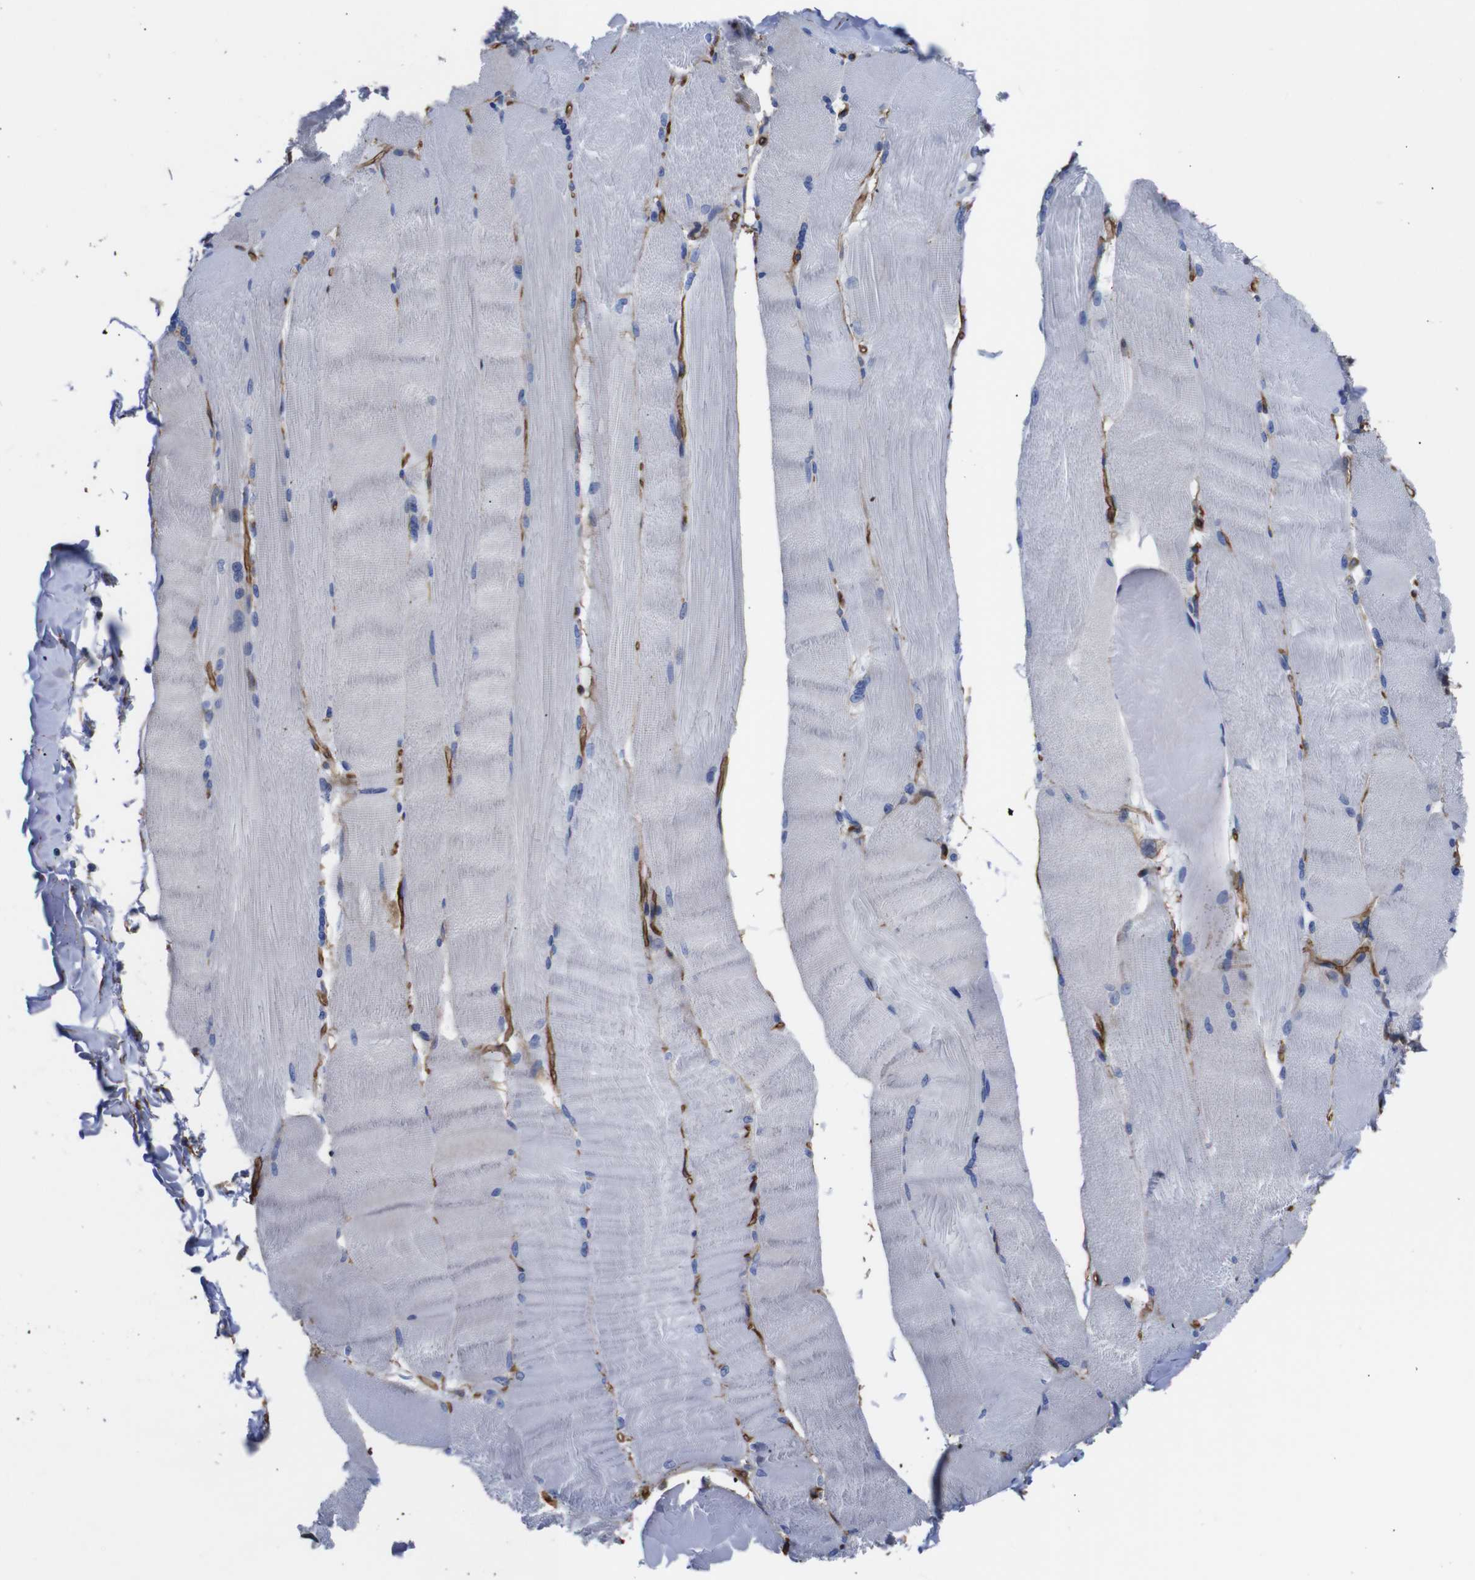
{"staining": {"intensity": "negative", "quantity": "none", "location": "none"}, "tissue": "skeletal muscle", "cell_type": "Myocytes", "image_type": "normal", "snomed": [{"axis": "morphology", "description": "Normal tissue, NOS"}, {"axis": "topography", "description": "Skin"}, {"axis": "topography", "description": "Skeletal muscle"}], "caption": "Human skeletal muscle stained for a protein using immunohistochemistry reveals no staining in myocytes.", "gene": "SPTBN1", "patient": {"sex": "male", "age": 83}}